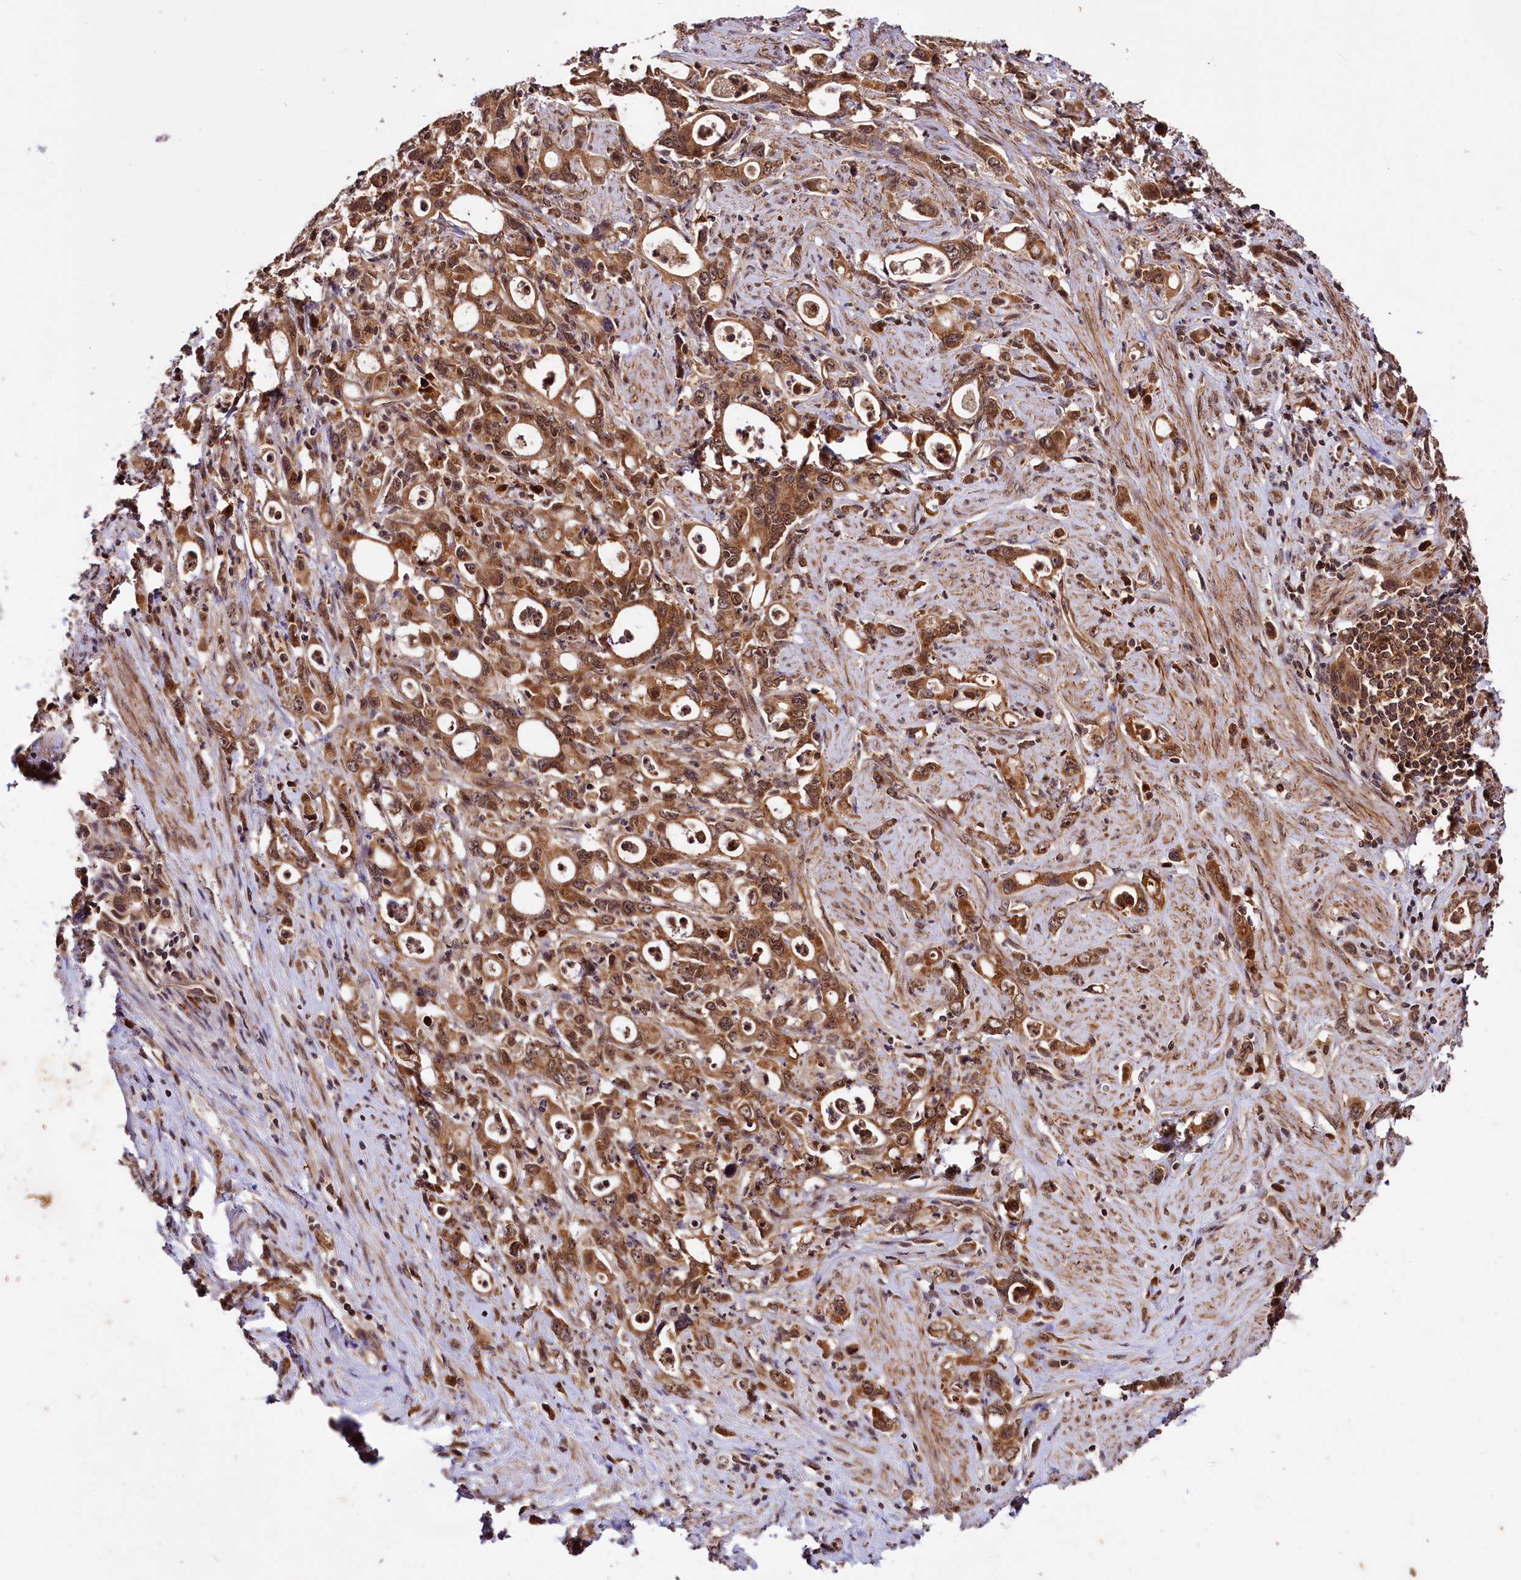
{"staining": {"intensity": "strong", "quantity": ">75%", "location": "cytoplasmic/membranous,nuclear"}, "tissue": "stomach cancer", "cell_type": "Tumor cells", "image_type": "cancer", "snomed": [{"axis": "morphology", "description": "Adenocarcinoma, NOS"}, {"axis": "topography", "description": "Stomach, lower"}], "caption": "About >75% of tumor cells in human stomach cancer (adenocarcinoma) show strong cytoplasmic/membranous and nuclear protein expression as visualized by brown immunohistochemical staining.", "gene": "UBE3A", "patient": {"sex": "female", "age": 43}}